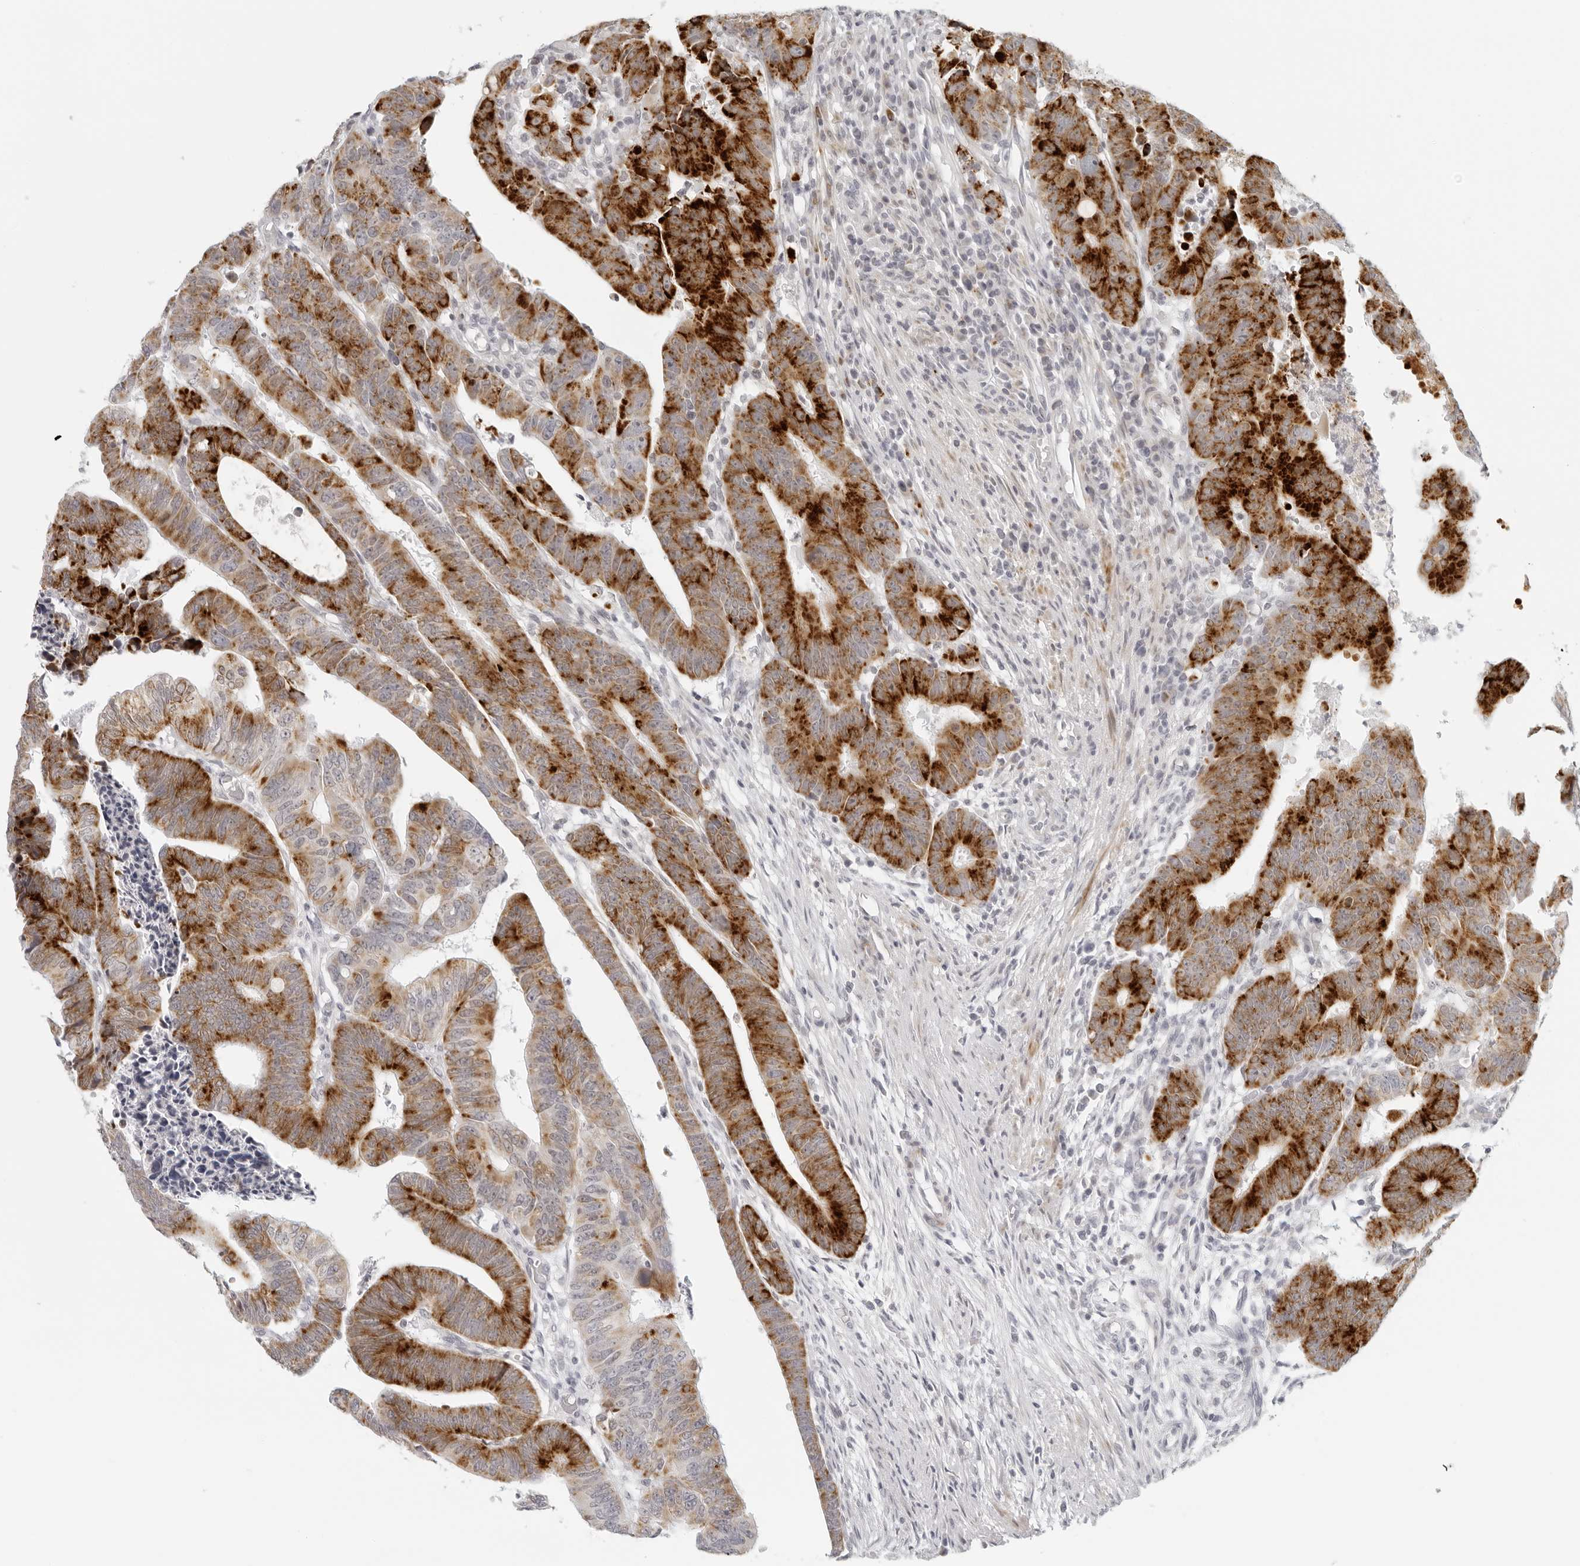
{"staining": {"intensity": "strong", "quantity": "25%-75%", "location": "cytoplasmic/membranous"}, "tissue": "colorectal cancer", "cell_type": "Tumor cells", "image_type": "cancer", "snomed": [{"axis": "morphology", "description": "Adenocarcinoma, NOS"}, {"axis": "topography", "description": "Rectum"}], "caption": "Colorectal adenocarcinoma tissue shows strong cytoplasmic/membranous staining in approximately 25%-75% of tumor cells, visualized by immunohistochemistry.", "gene": "RPS6KC1", "patient": {"sex": "female", "age": 65}}